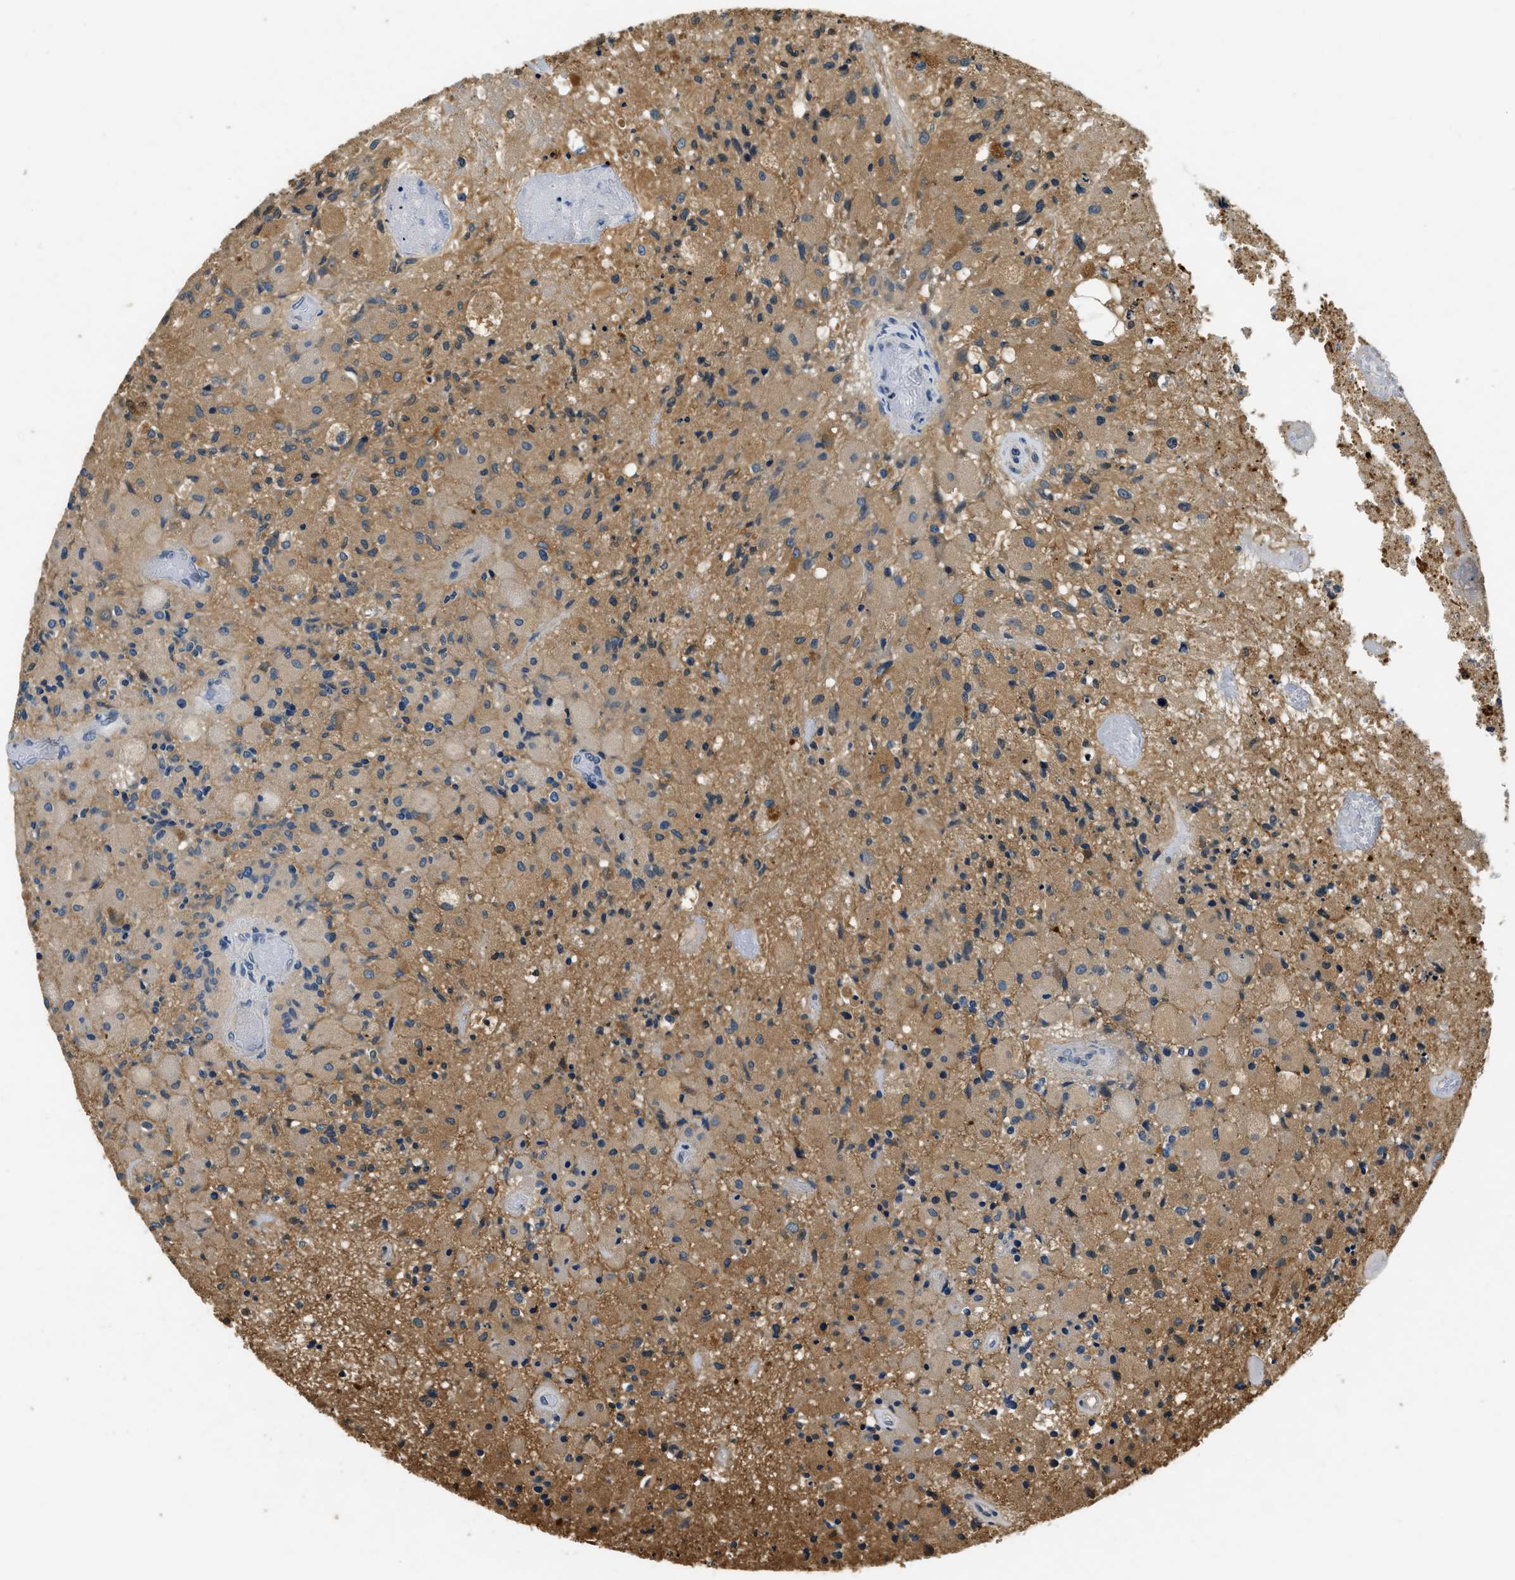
{"staining": {"intensity": "moderate", "quantity": ">75%", "location": "cytoplasmic/membranous"}, "tissue": "glioma", "cell_type": "Tumor cells", "image_type": "cancer", "snomed": [{"axis": "morphology", "description": "Normal tissue, NOS"}, {"axis": "morphology", "description": "Glioma, malignant, High grade"}, {"axis": "topography", "description": "Cerebral cortex"}], "caption": "Glioma stained with a protein marker displays moderate staining in tumor cells.", "gene": "RESF1", "patient": {"sex": "male", "age": 77}}